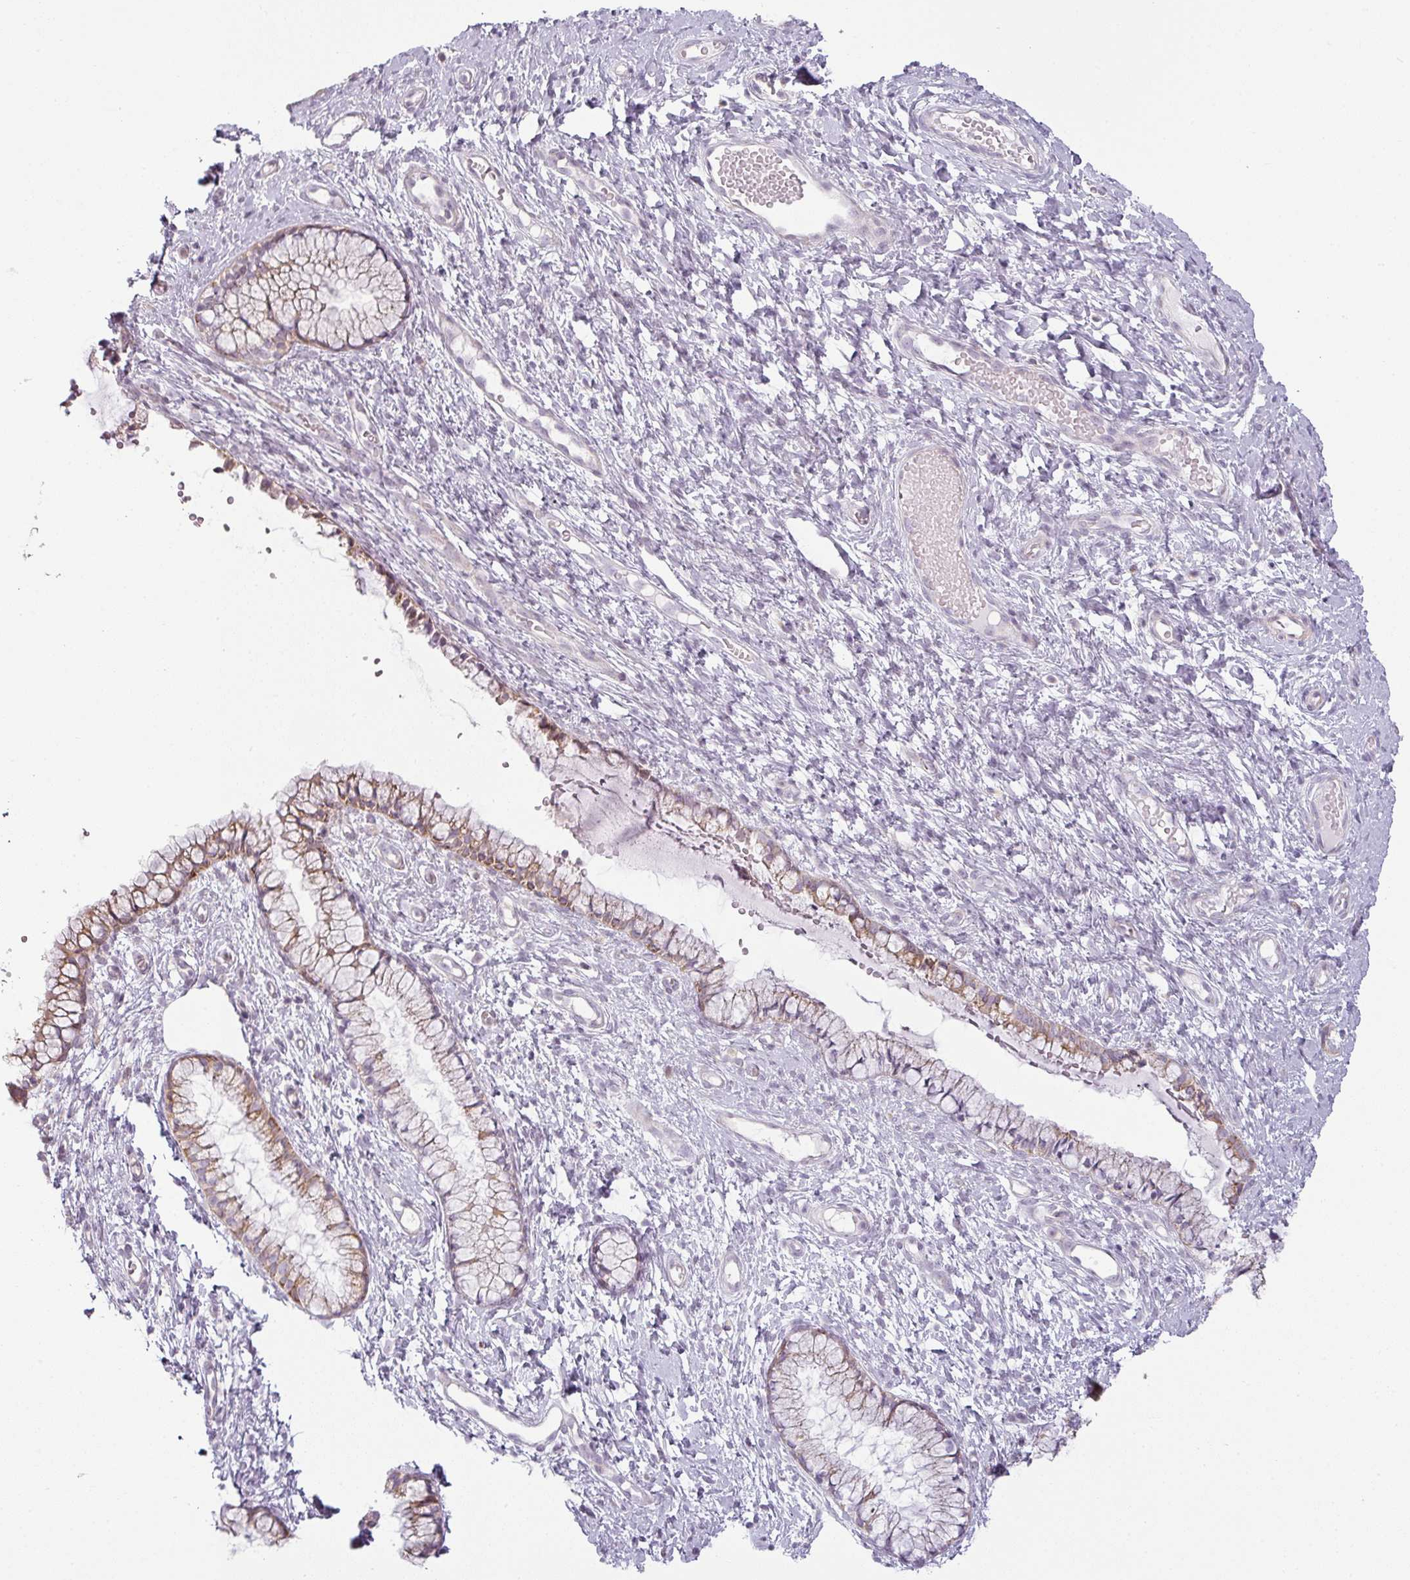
{"staining": {"intensity": "moderate", "quantity": "25%-75%", "location": "cytoplasmic/membranous"}, "tissue": "cervix", "cell_type": "Glandular cells", "image_type": "normal", "snomed": [{"axis": "morphology", "description": "Normal tissue, NOS"}, {"axis": "topography", "description": "Cervix"}], "caption": "Benign cervix demonstrates moderate cytoplasmic/membranous staining in about 25%-75% of glandular cells, visualized by immunohistochemistry. (Brightfield microscopy of DAB IHC at high magnification).", "gene": "CCDC144A", "patient": {"sex": "female", "age": 36}}